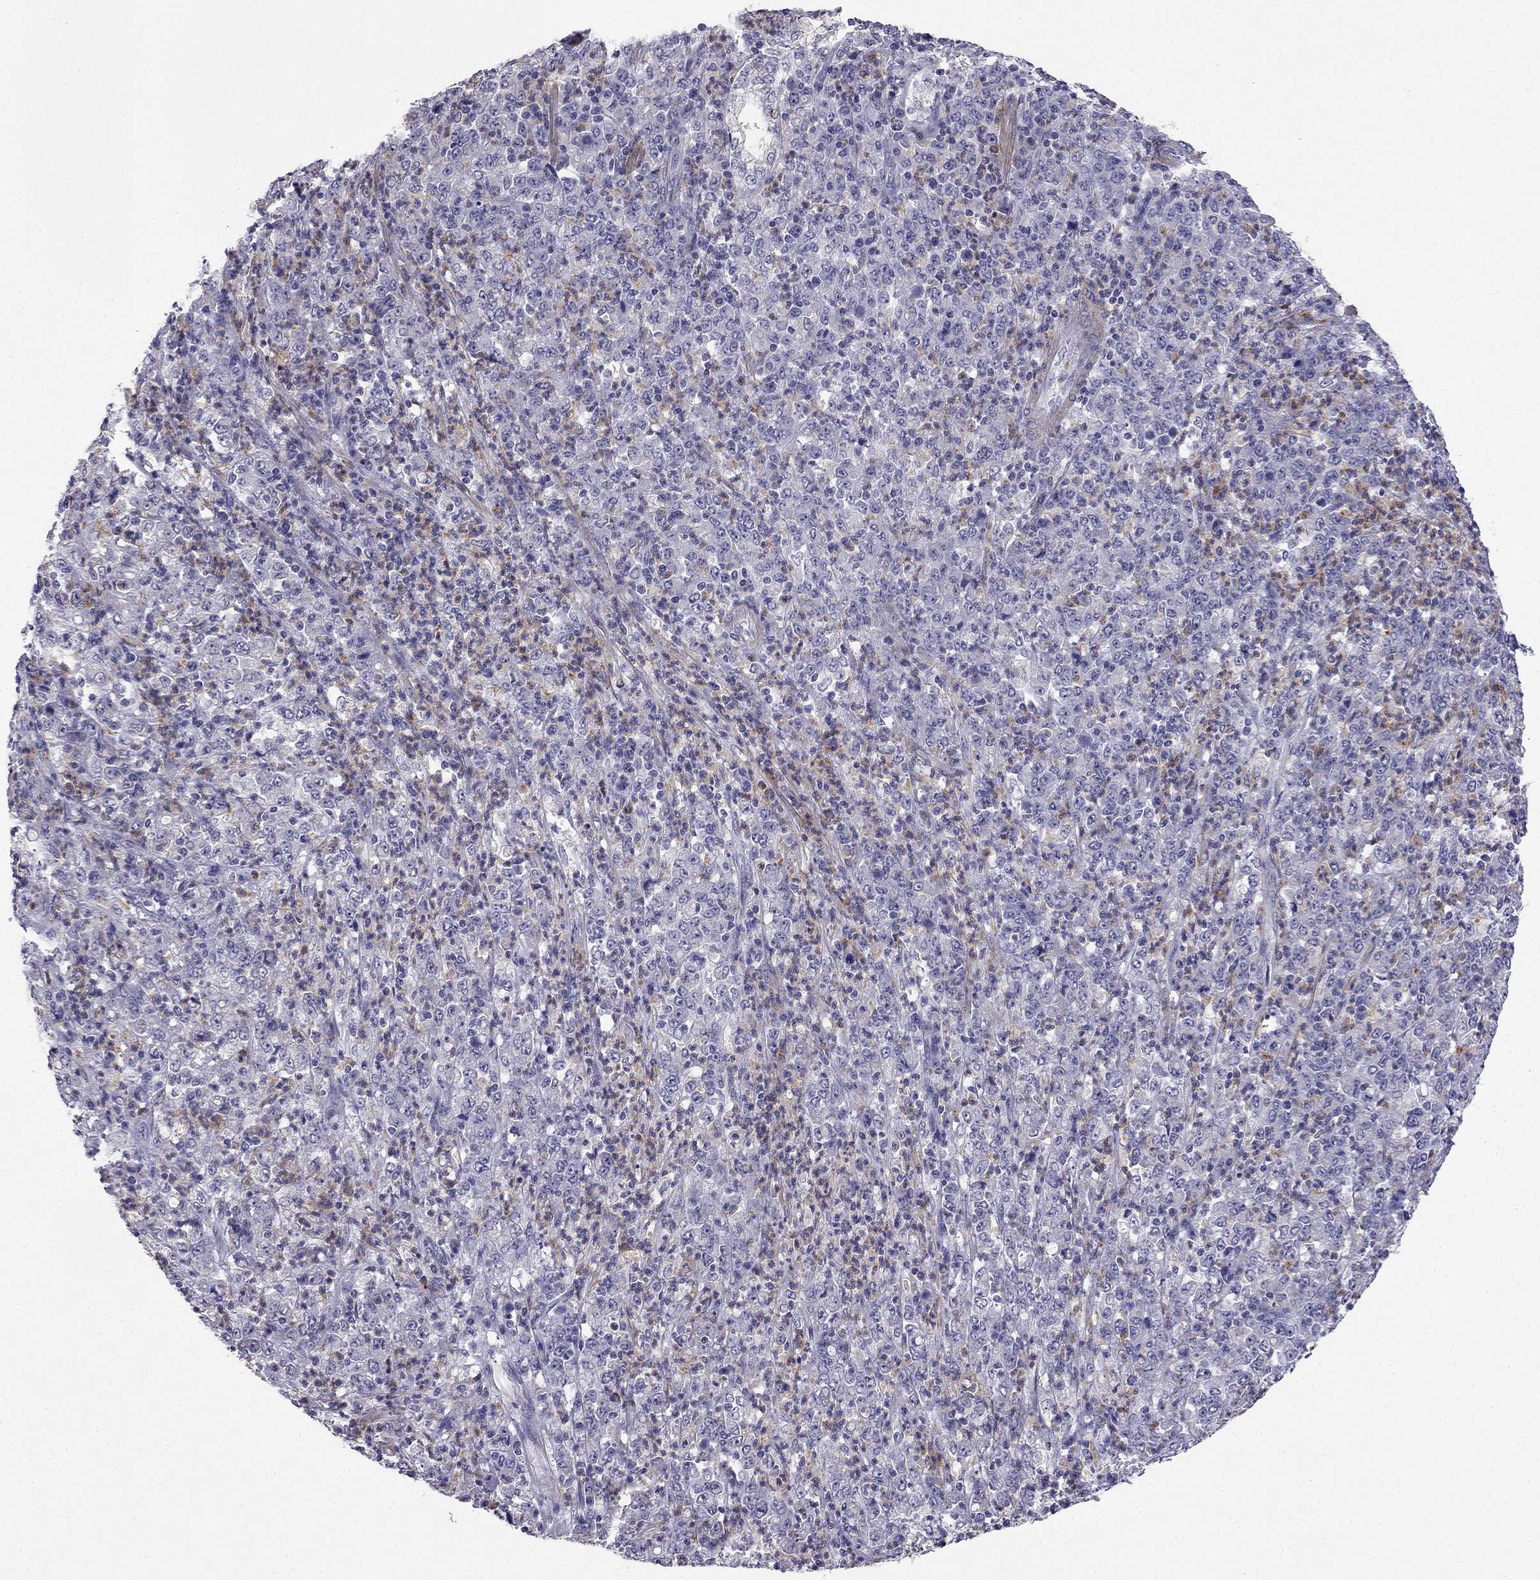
{"staining": {"intensity": "negative", "quantity": "none", "location": "none"}, "tissue": "stomach cancer", "cell_type": "Tumor cells", "image_type": "cancer", "snomed": [{"axis": "morphology", "description": "Adenocarcinoma, NOS"}, {"axis": "topography", "description": "Stomach, lower"}], "caption": "Tumor cells show no significant positivity in stomach adenocarcinoma. (Immunohistochemistry, brightfield microscopy, high magnification).", "gene": "C16orf89", "patient": {"sex": "female", "age": 71}}